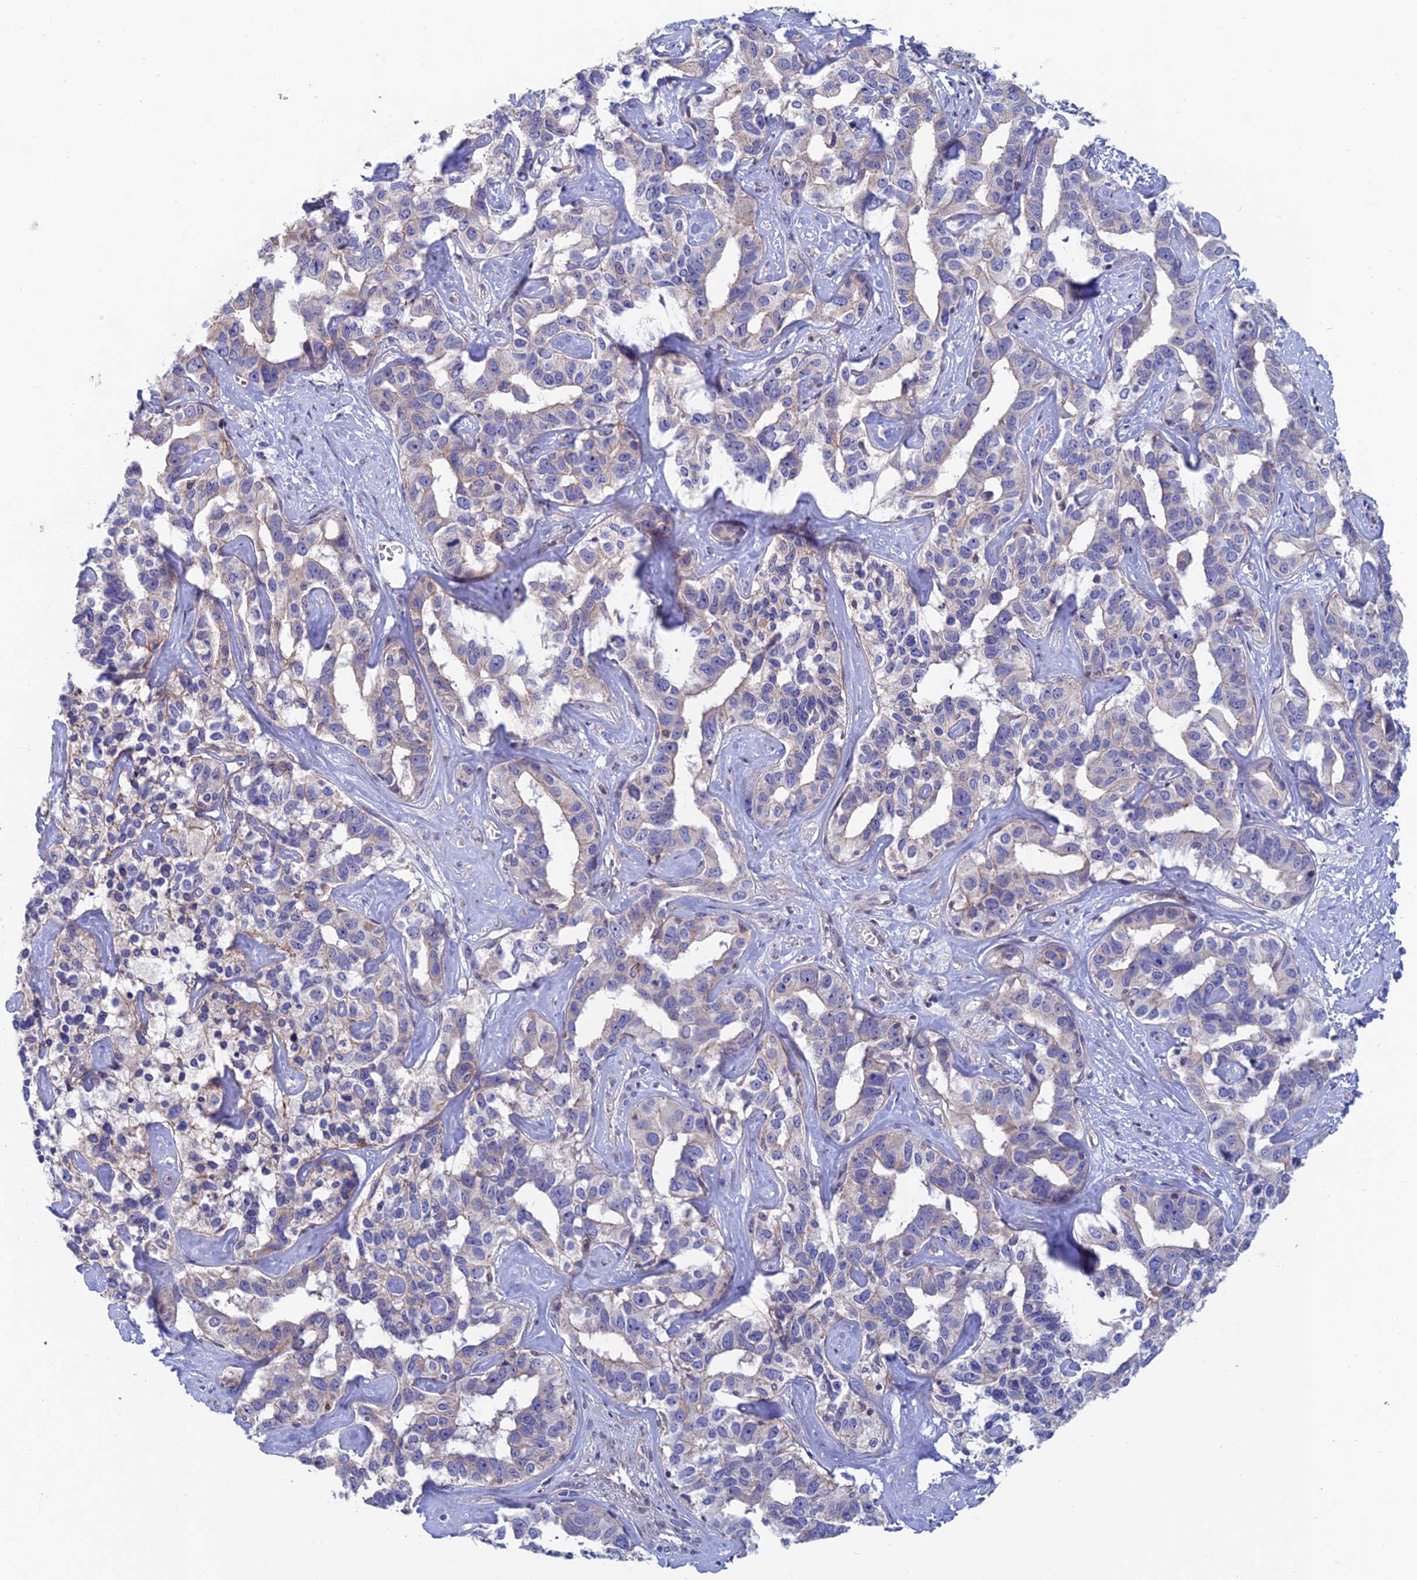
{"staining": {"intensity": "negative", "quantity": "none", "location": "none"}, "tissue": "liver cancer", "cell_type": "Tumor cells", "image_type": "cancer", "snomed": [{"axis": "morphology", "description": "Cholangiocarcinoma"}, {"axis": "topography", "description": "Liver"}], "caption": "Immunohistochemistry of cholangiocarcinoma (liver) displays no positivity in tumor cells.", "gene": "USP37", "patient": {"sex": "male", "age": 59}}